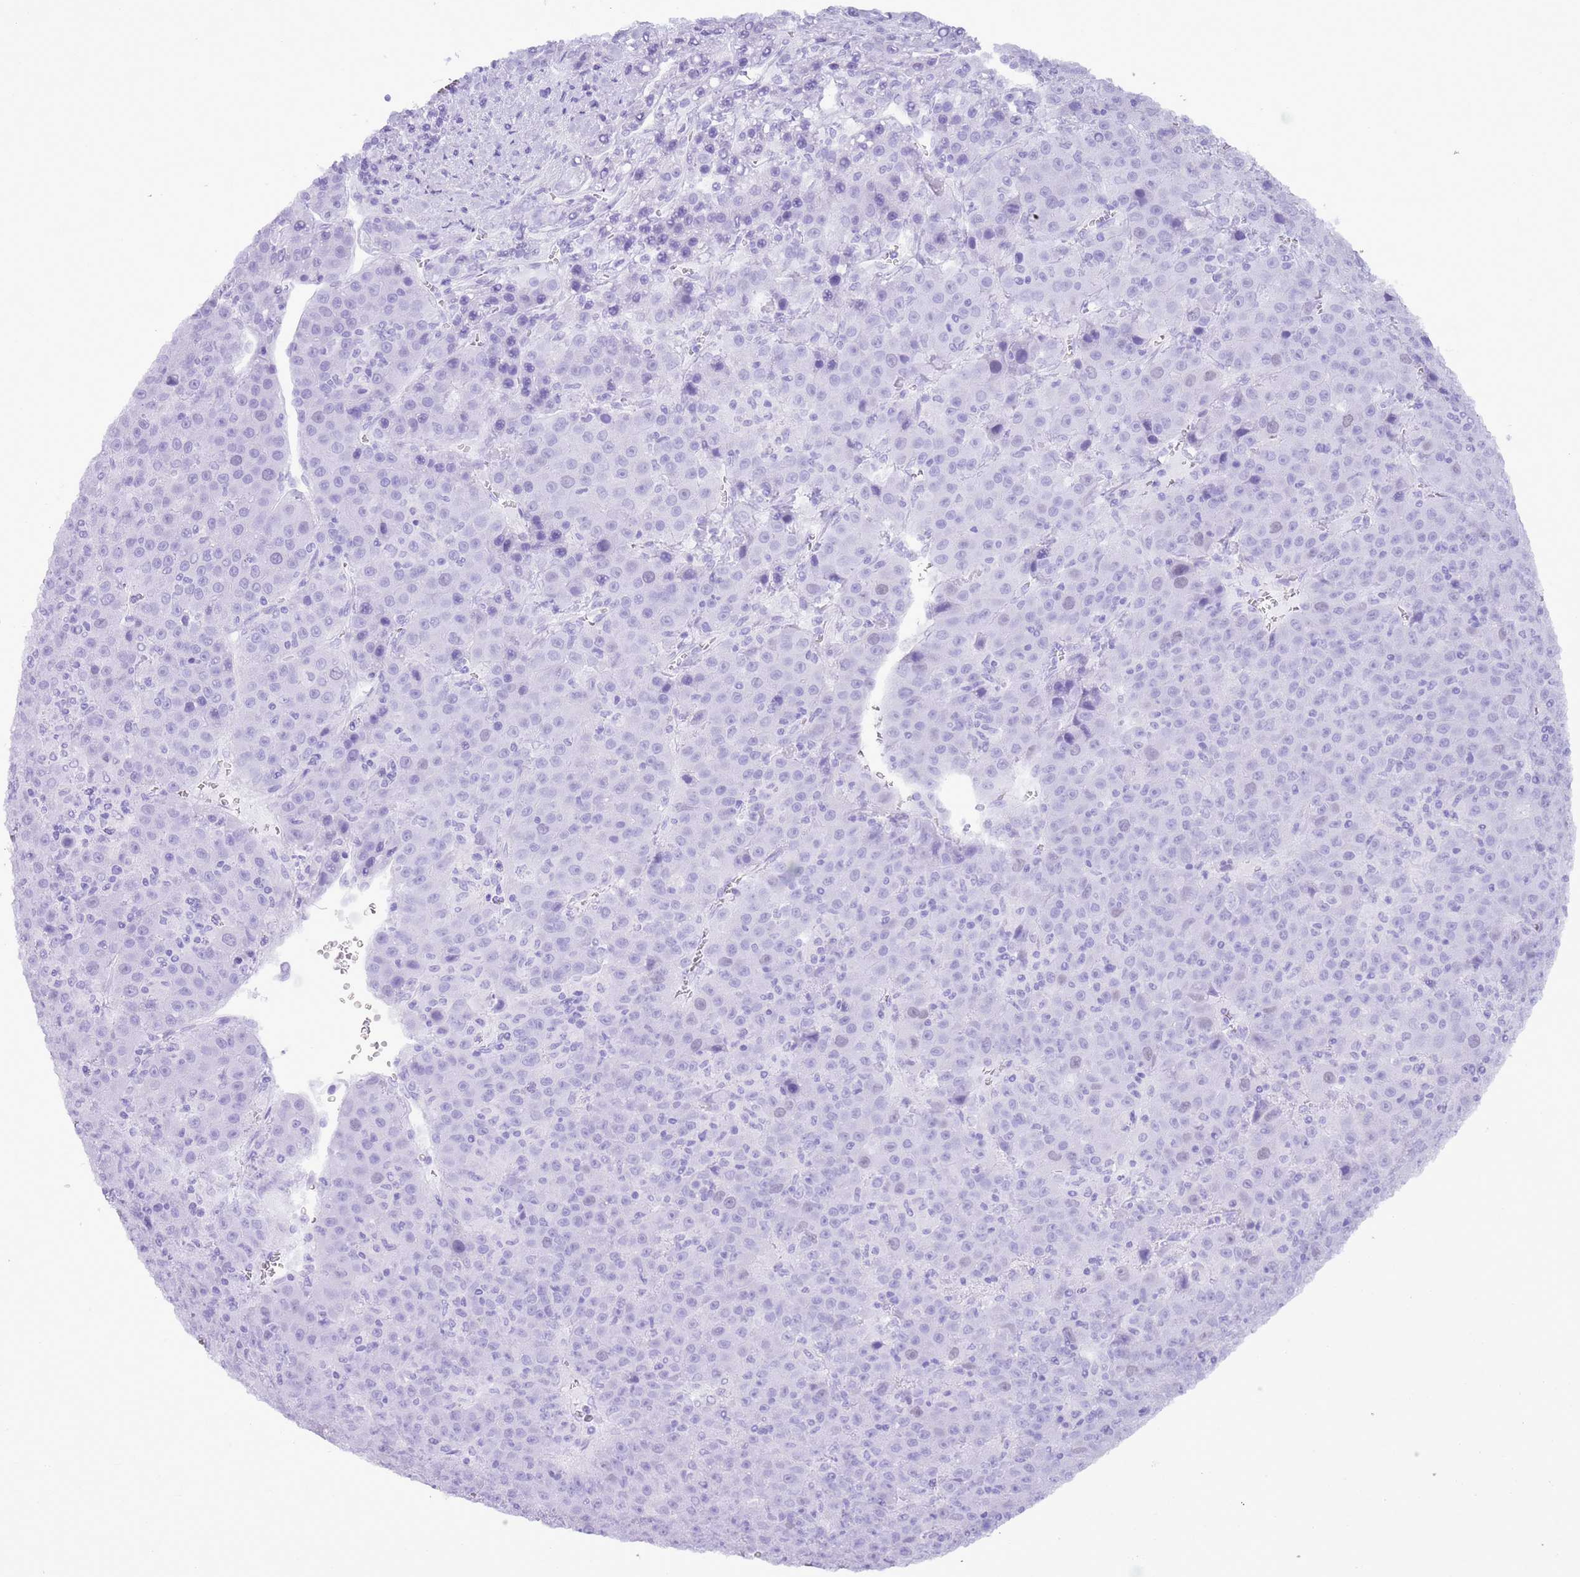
{"staining": {"intensity": "weak", "quantity": "<25%", "location": "nuclear"}, "tissue": "liver cancer", "cell_type": "Tumor cells", "image_type": "cancer", "snomed": [{"axis": "morphology", "description": "Carcinoma, Hepatocellular, NOS"}, {"axis": "topography", "description": "Liver"}], "caption": "A photomicrograph of human liver hepatocellular carcinoma is negative for staining in tumor cells.", "gene": "GMNN", "patient": {"sex": "female", "age": 53}}